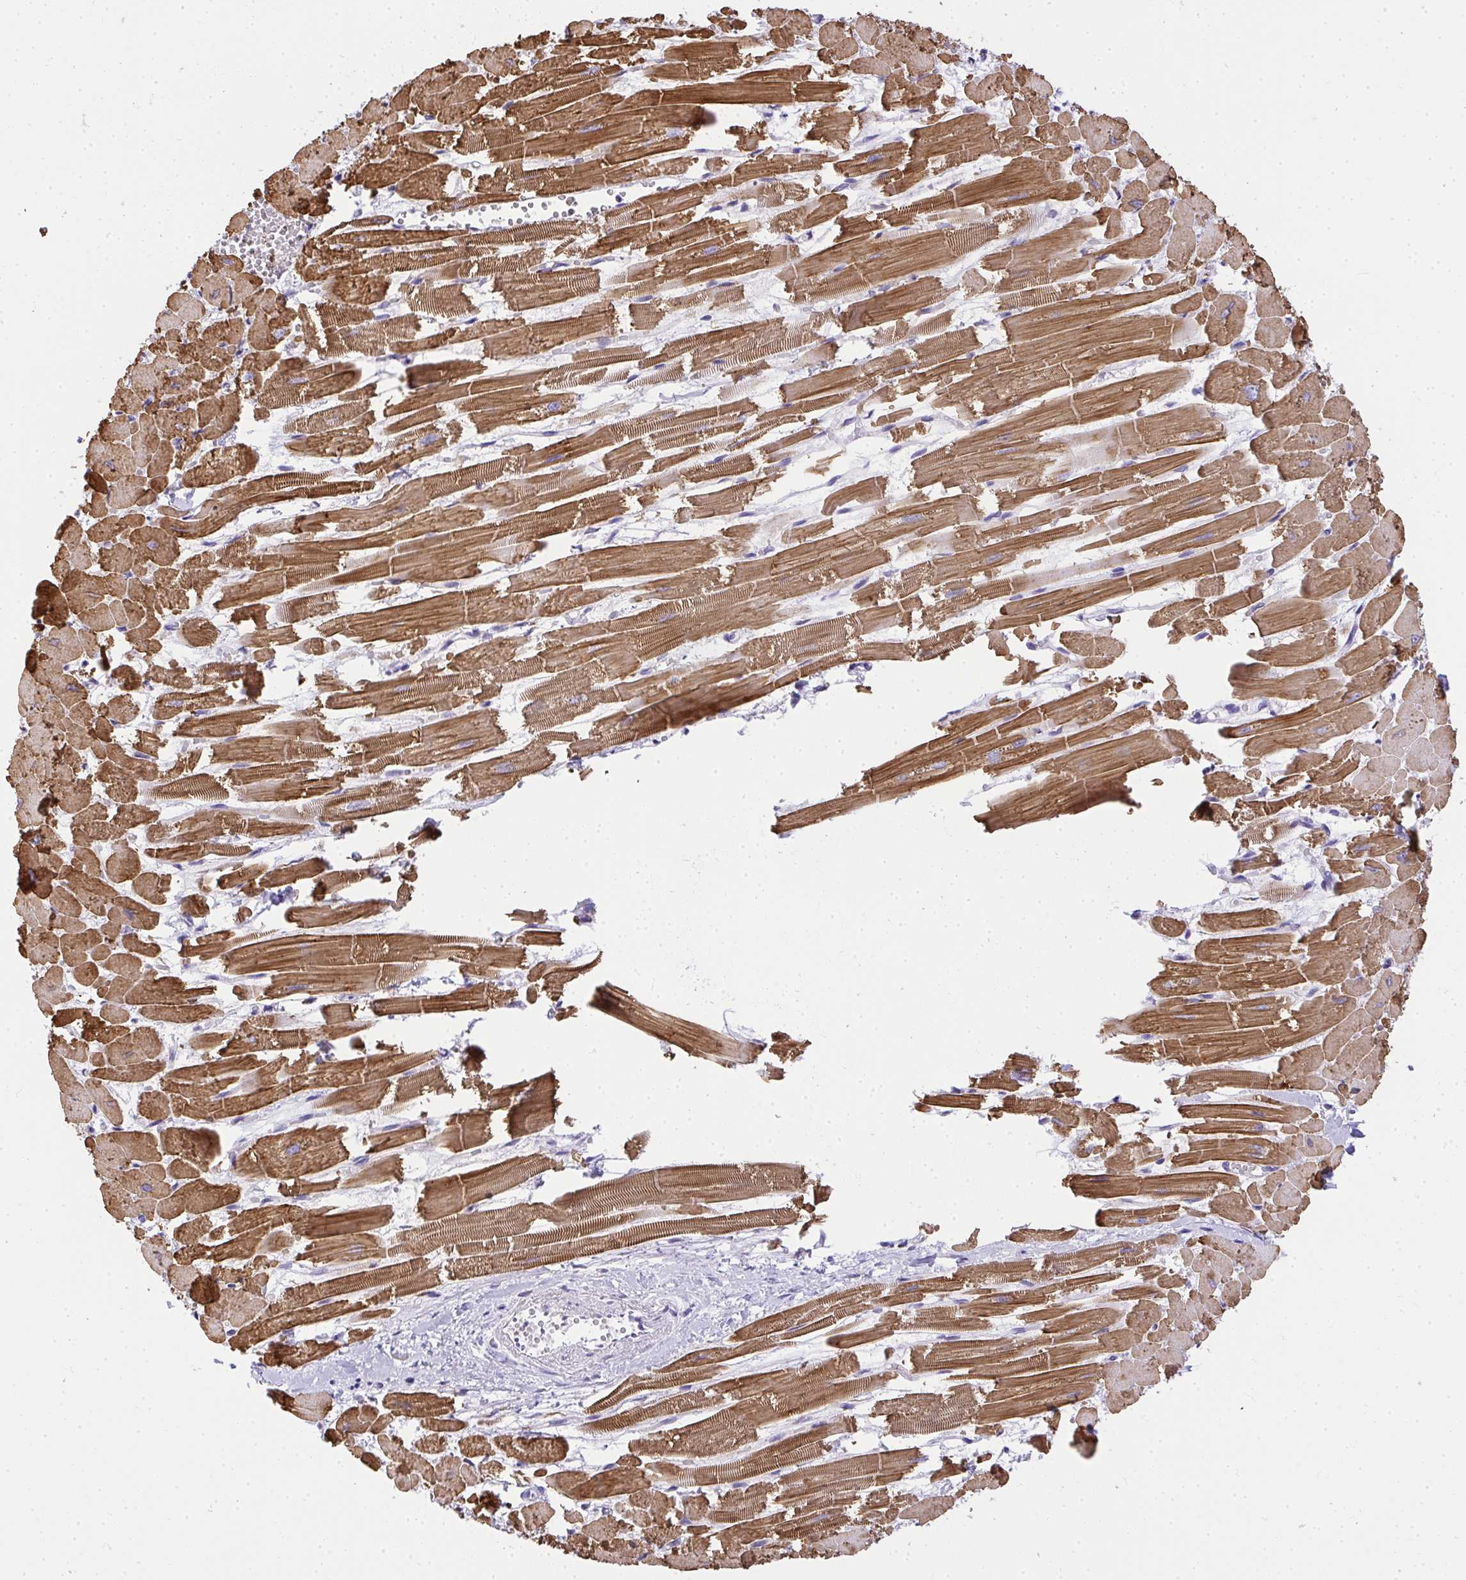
{"staining": {"intensity": "moderate", "quantity": ">75%", "location": "cytoplasmic/membranous"}, "tissue": "heart muscle", "cell_type": "Cardiomyocytes", "image_type": "normal", "snomed": [{"axis": "morphology", "description": "Normal tissue, NOS"}, {"axis": "topography", "description": "Heart"}], "caption": "High-magnification brightfield microscopy of unremarkable heart muscle stained with DAB (3,3'-diaminobenzidine) (brown) and counterstained with hematoxylin (blue). cardiomyocytes exhibit moderate cytoplasmic/membranous staining is identified in about>75% of cells.", "gene": "ADRA2C", "patient": {"sex": "female", "age": 52}}